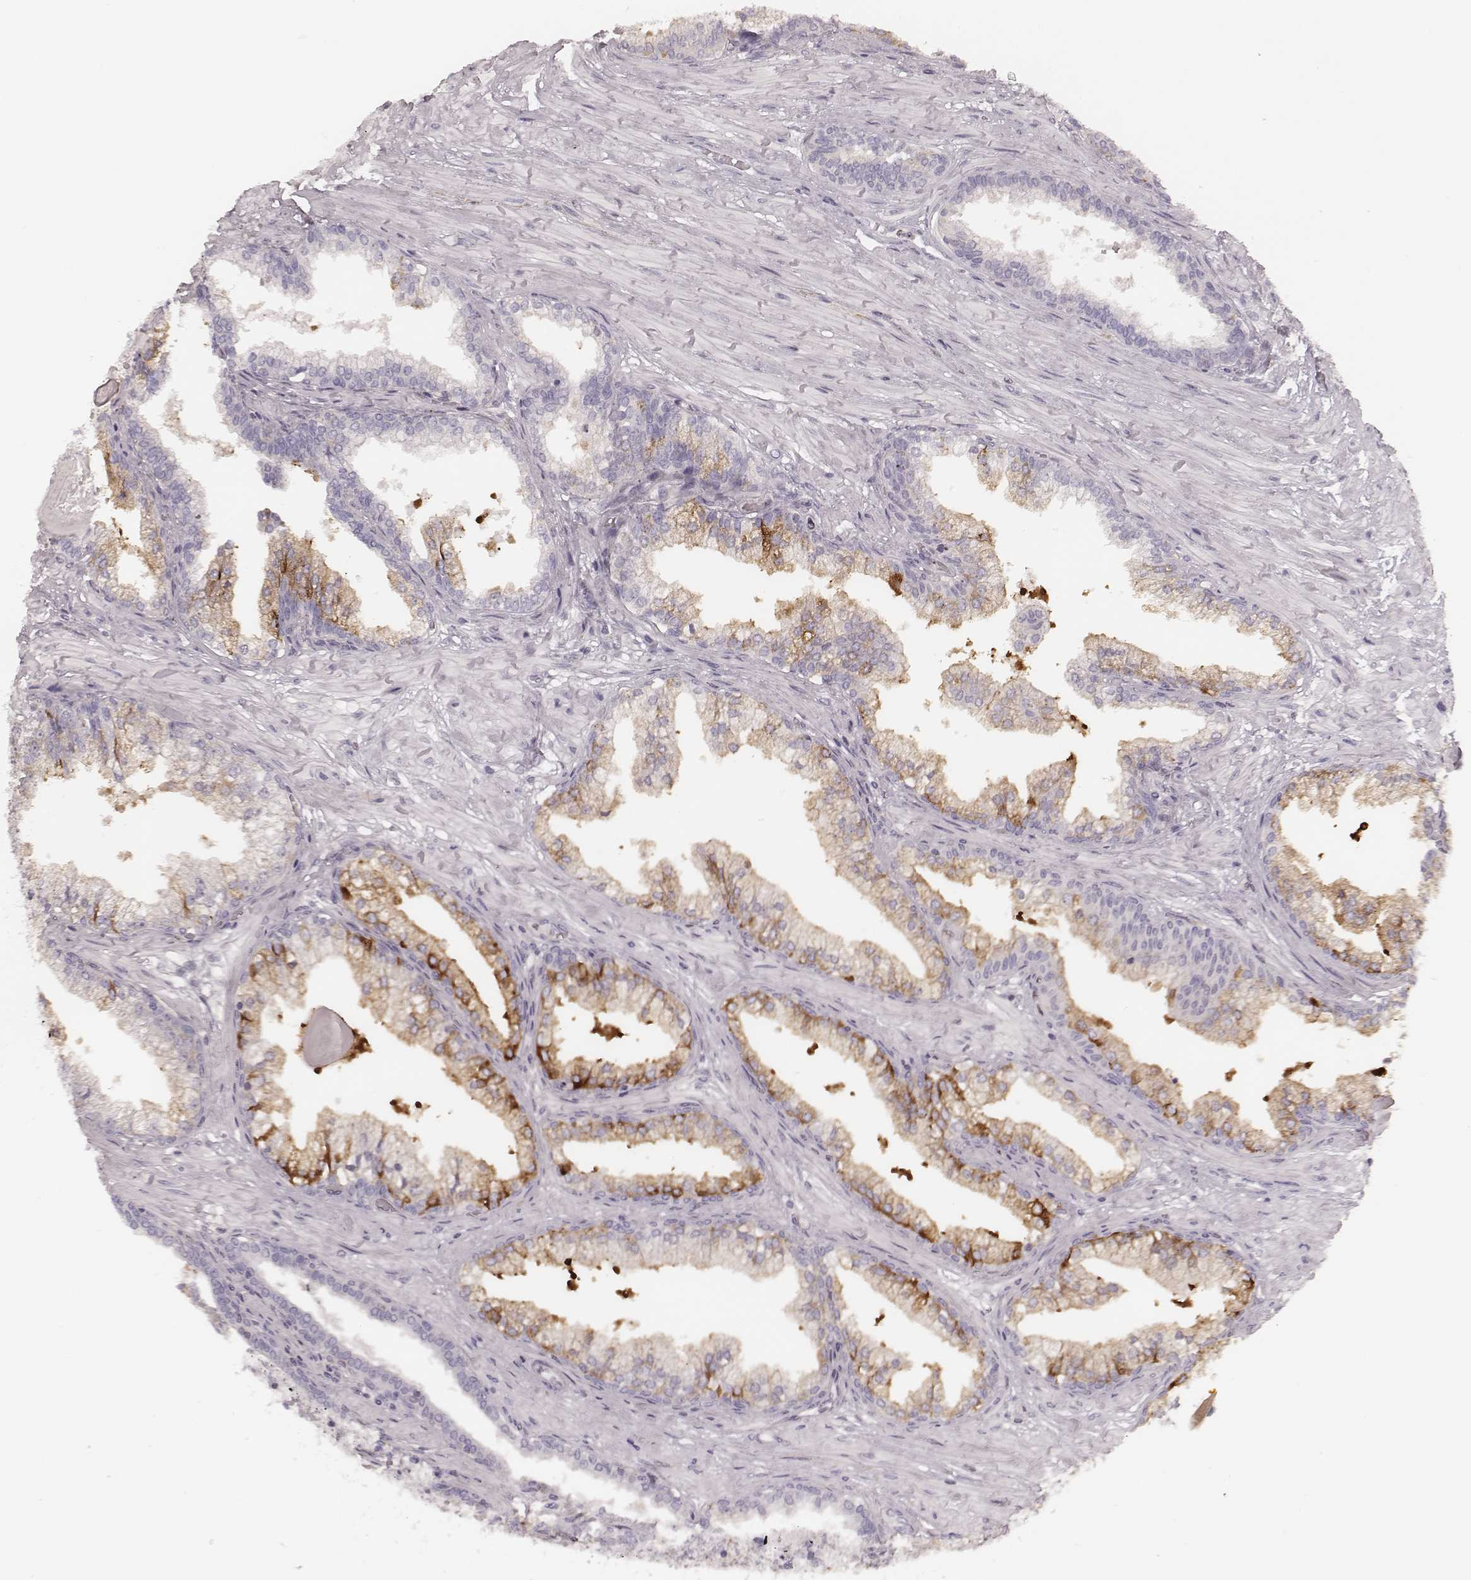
{"staining": {"intensity": "strong", "quantity": "<25%", "location": "cytoplasmic/membranous"}, "tissue": "prostate cancer", "cell_type": "Tumor cells", "image_type": "cancer", "snomed": [{"axis": "morphology", "description": "Adenocarcinoma, NOS"}, {"axis": "topography", "description": "Prostate and seminal vesicle, NOS"}, {"axis": "topography", "description": "Prostate"}], "caption": "A photomicrograph of prostate adenocarcinoma stained for a protein demonstrates strong cytoplasmic/membranous brown staining in tumor cells.", "gene": "MSX1", "patient": {"sex": "male", "age": 44}}